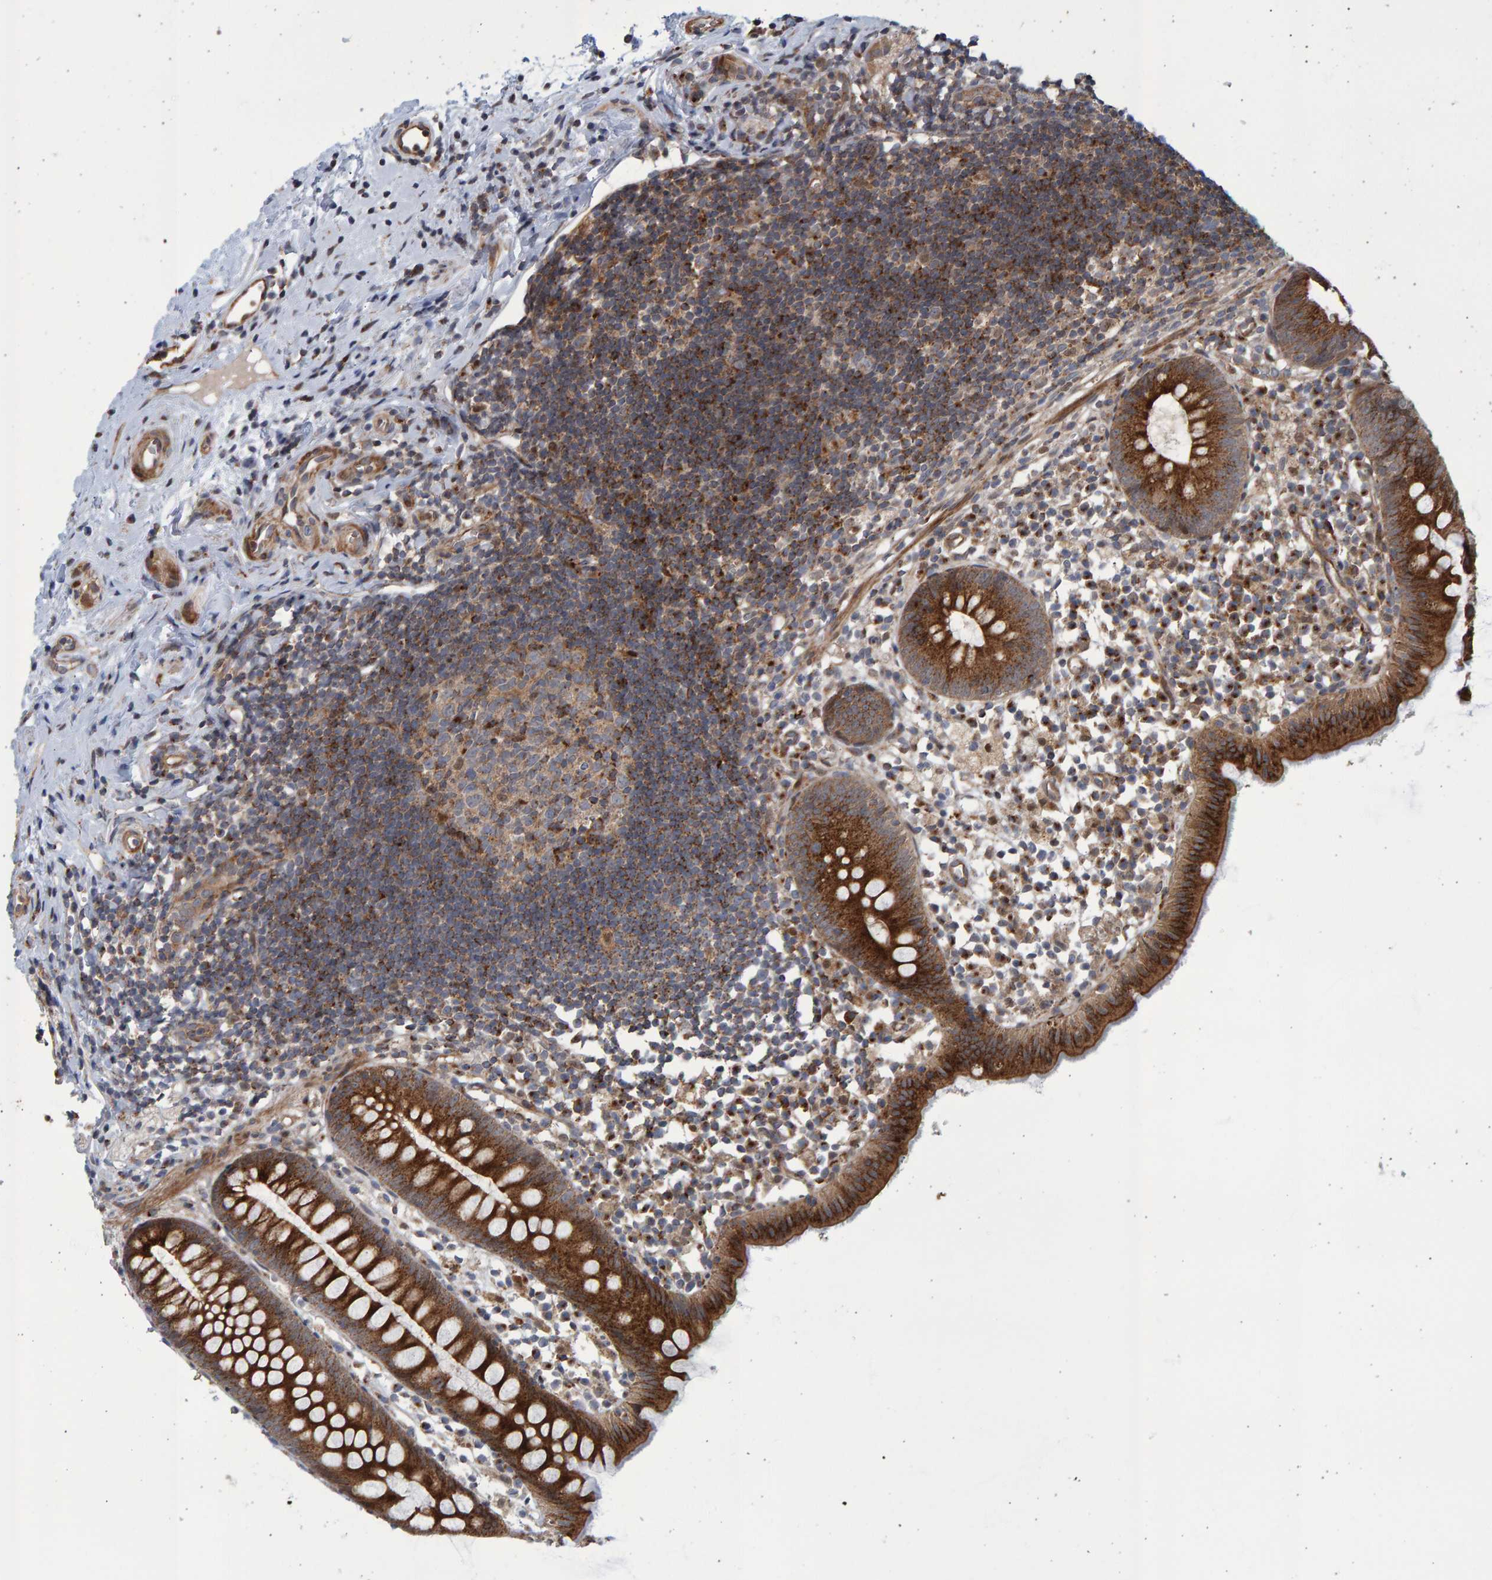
{"staining": {"intensity": "strong", "quantity": ">75%", "location": "cytoplasmic/membranous"}, "tissue": "appendix", "cell_type": "Glandular cells", "image_type": "normal", "snomed": [{"axis": "morphology", "description": "Normal tissue, NOS"}, {"axis": "topography", "description": "Appendix"}], "caption": "Immunohistochemical staining of benign human appendix reveals >75% levels of strong cytoplasmic/membranous protein positivity in about >75% of glandular cells. (Brightfield microscopy of DAB IHC at high magnification).", "gene": "LRBA", "patient": {"sex": "female", "age": 20}}